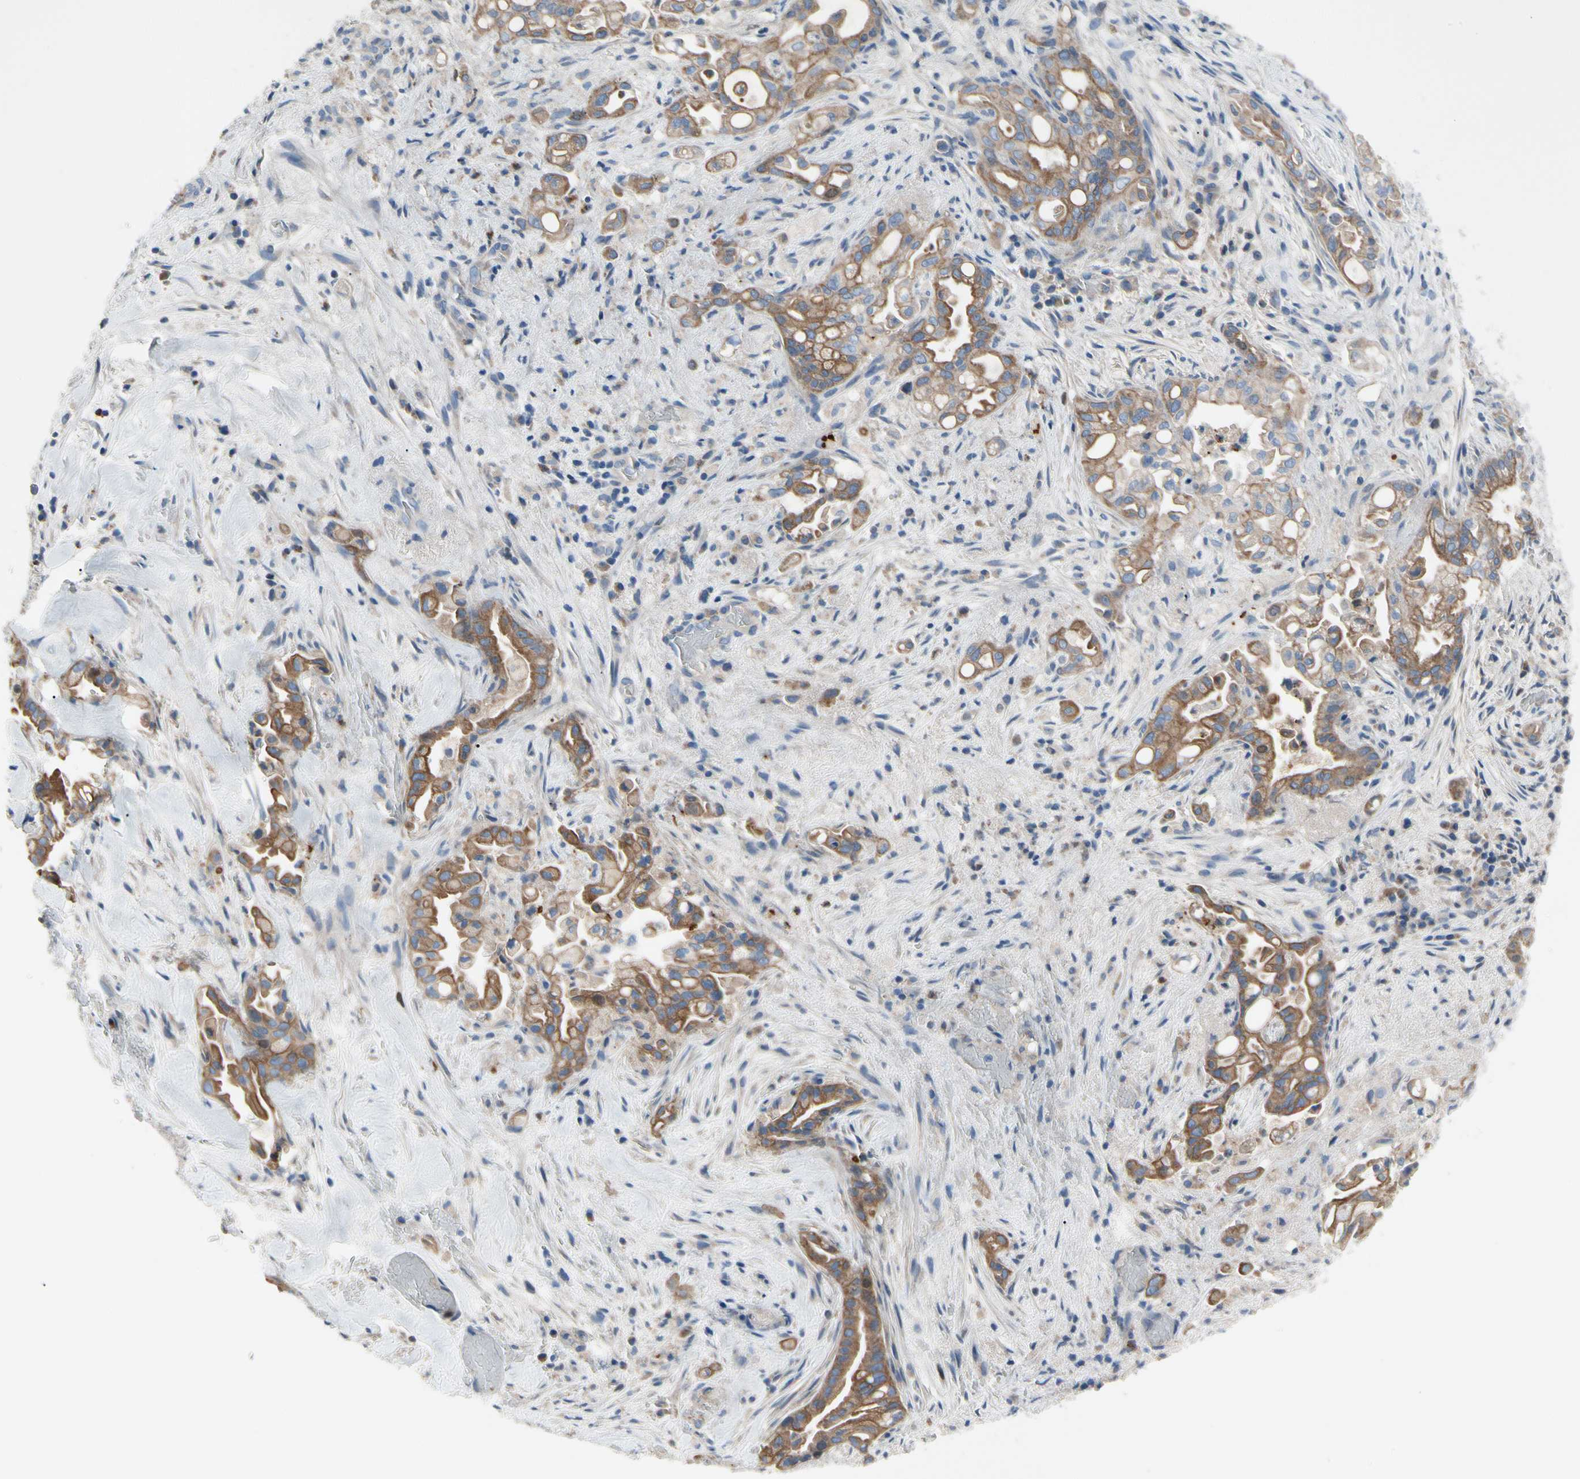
{"staining": {"intensity": "moderate", "quantity": ">75%", "location": "cytoplasmic/membranous"}, "tissue": "liver cancer", "cell_type": "Tumor cells", "image_type": "cancer", "snomed": [{"axis": "morphology", "description": "Cholangiocarcinoma"}, {"axis": "topography", "description": "Liver"}], "caption": "A micrograph of human liver cholangiocarcinoma stained for a protein demonstrates moderate cytoplasmic/membranous brown staining in tumor cells.", "gene": "HJURP", "patient": {"sex": "female", "age": 68}}